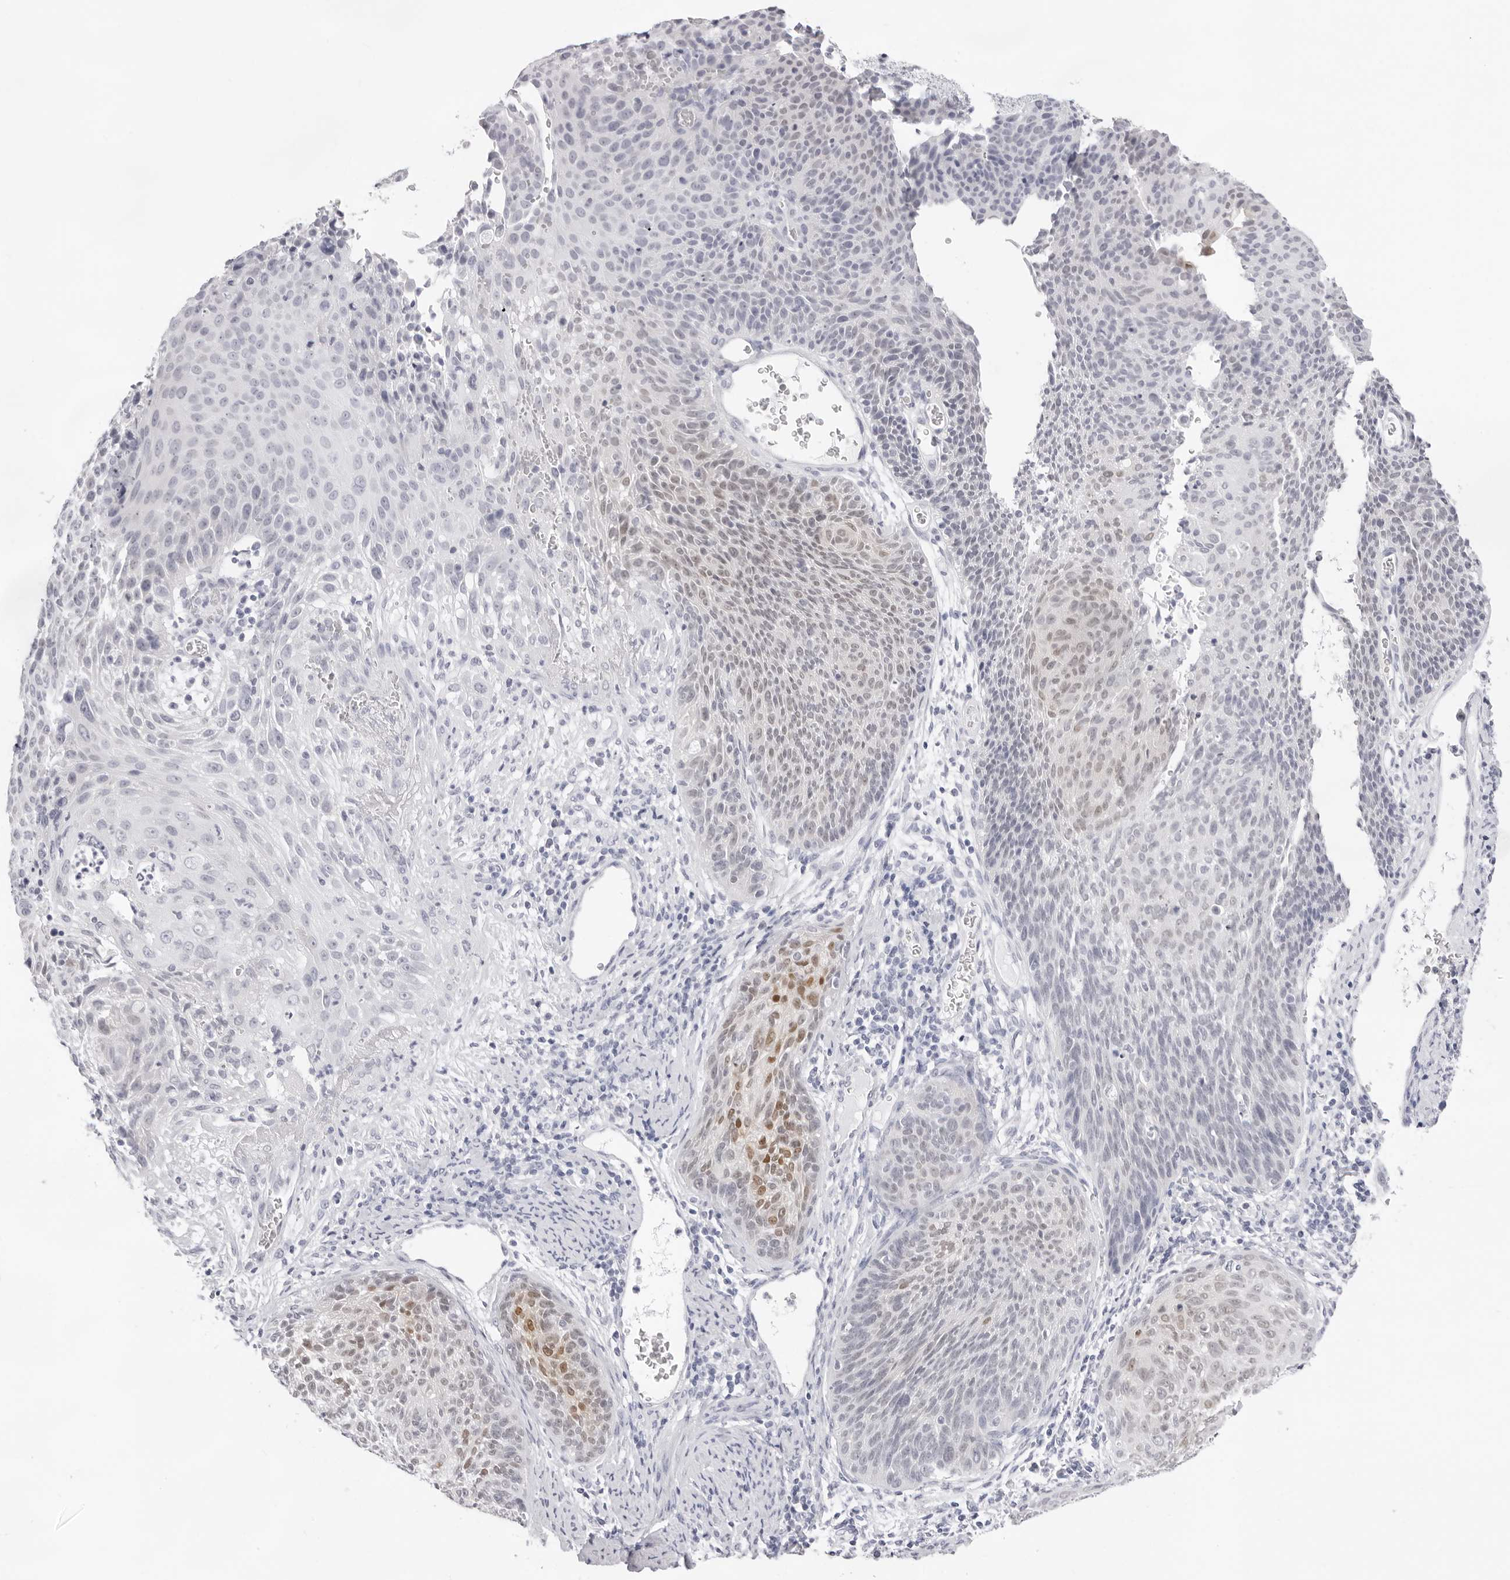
{"staining": {"intensity": "moderate", "quantity": "<25%", "location": "nuclear"}, "tissue": "cervical cancer", "cell_type": "Tumor cells", "image_type": "cancer", "snomed": [{"axis": "morphology", "description": "Squamous cell carcinoma, NOS"}, {"axis": "topography", "description": "Cervix"}], "caption": "A histopathology image showing moderate nuclear positivity in approximately <25% of tumor cells in squamous cell carcinoma (cervical), as visualized by brown immunohistochemical staining.", "gene": "FDPS", "patient": {"sex": "female", "age": 55}}